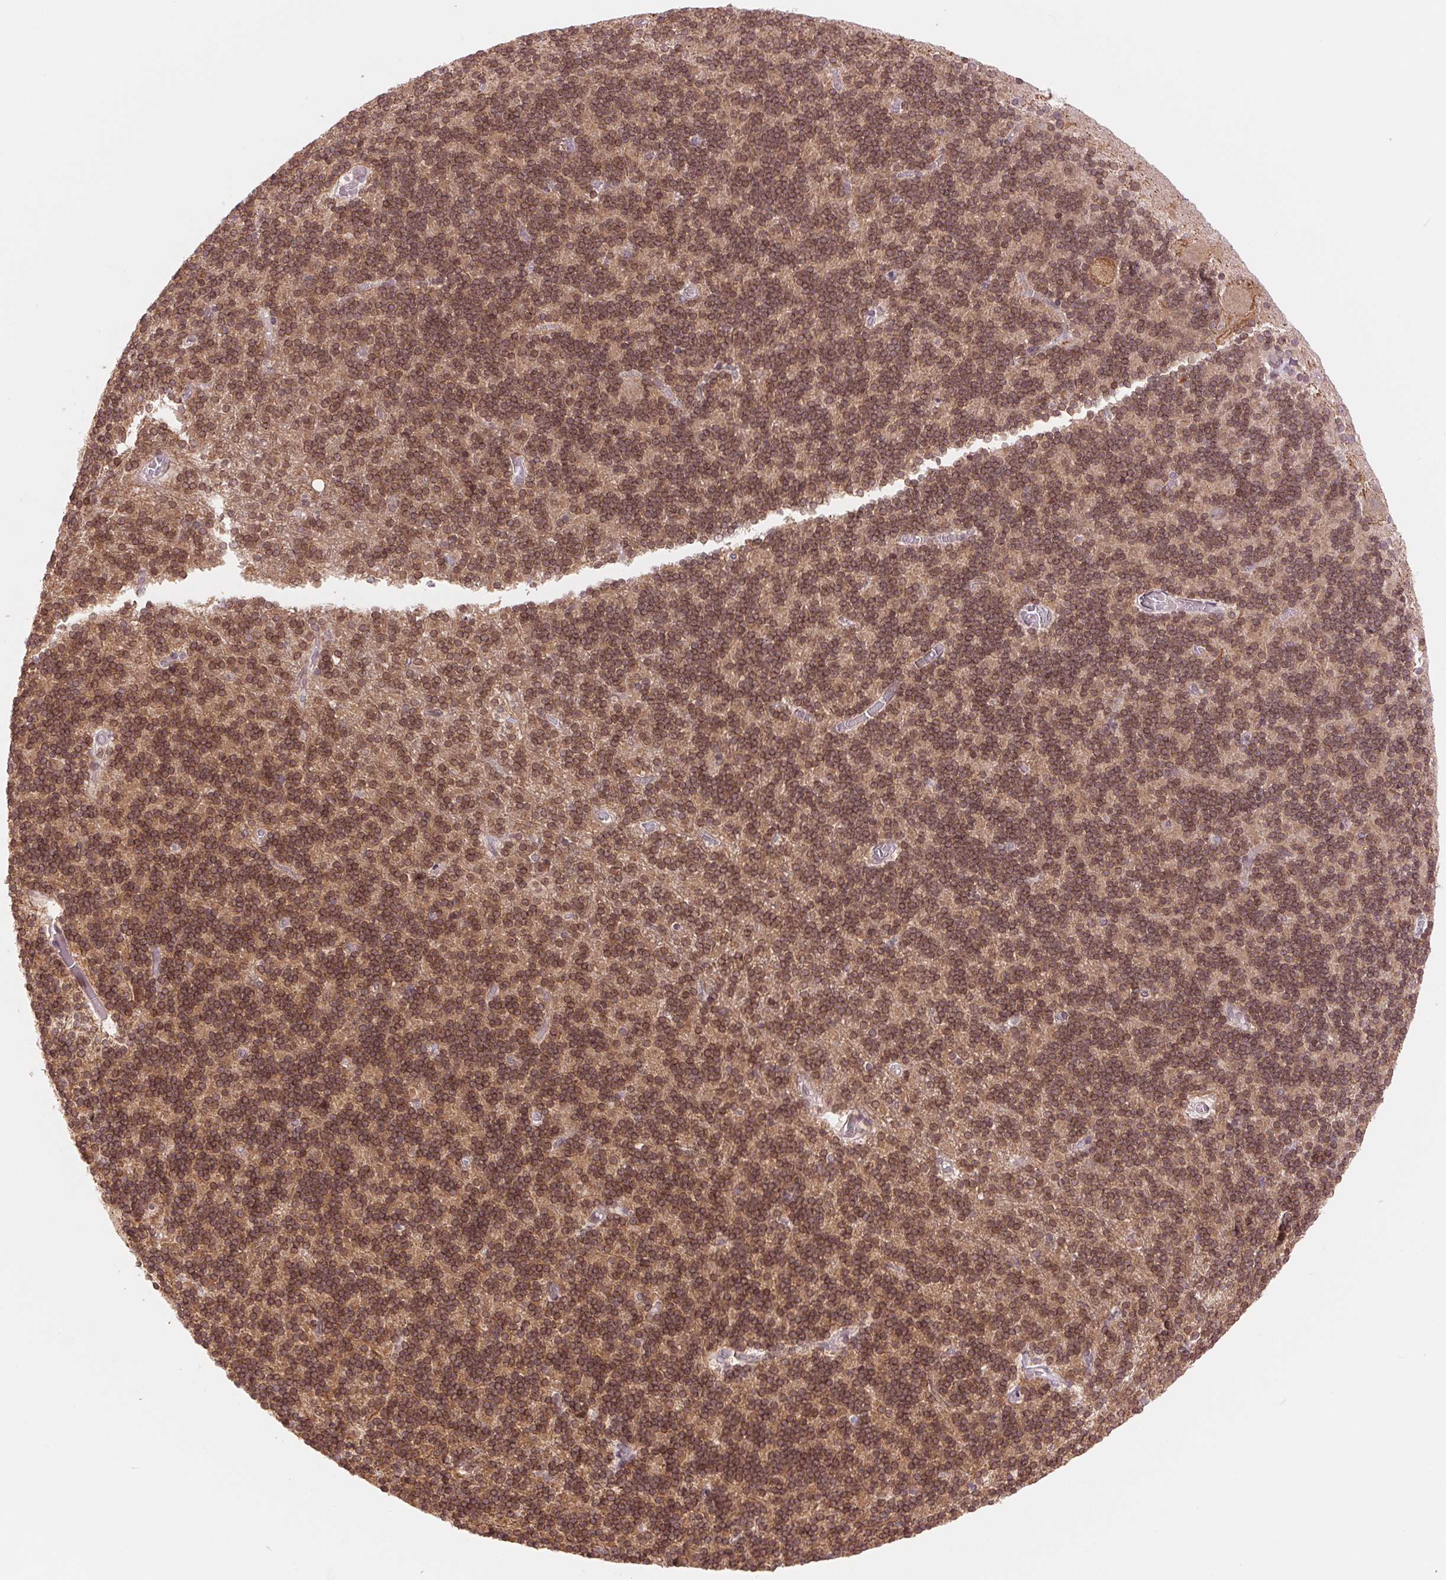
{"staining": {"intensity": "moderate", "quantity": ">75%", "location": "nuclear"}, "tissue": "cerebellum", "cell_type": "Cells in granular layer", "image_type": "normal", "snomed": [{"axis": "morphology", "description": "Normal tissue, NOS"}, {"axis": "topography", "description": "Cerebellum"}], "caption": "This photomicrograph reveals benign cerebellum stained with immunohistochemistry to label a protein in brown. The nuclear of cells in granular layer show moderate positivity for the protein. Nuclei are counter-stained blue.", "gene": "TECR", "patient": {"sex": "male", "age": 70}}